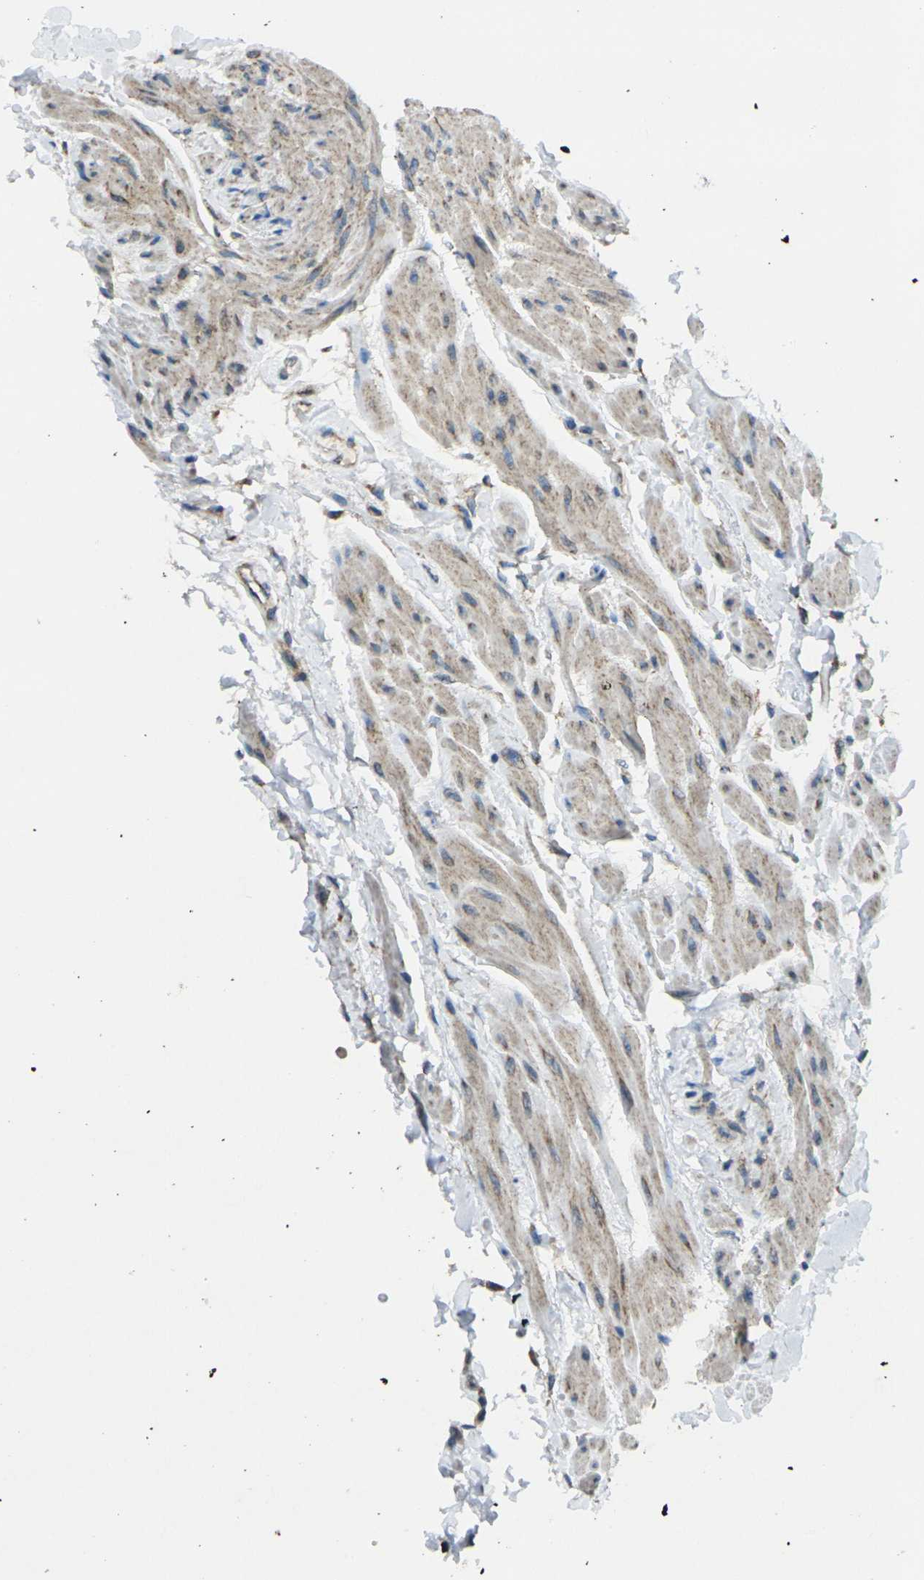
{"staining": {"intensity": "moderate", "quantity": ">75%", "location": "cytoplasmic/membranous"}, "tissue": "urinary bladder", "cell_type": "Urothelial cells", "image_type": "normal", "snomed": [{"axis": "morphology", "description": "Normal tissue, NOS"}, {"axis": "topography", "description": "Urinary bladder"}], "caption": "Immunohistochemical staining of benign urinary bladder displays >75% levels of moderate cytoplasmic/membranous protein positivity in about >75% of urothelial cells. (DAB (3,3'-diaminobenzidine) IHC with brightfield microscopy, high magnification).", "gene": "TMEM120B", "patient": {"sex": "female", "age": 79}}